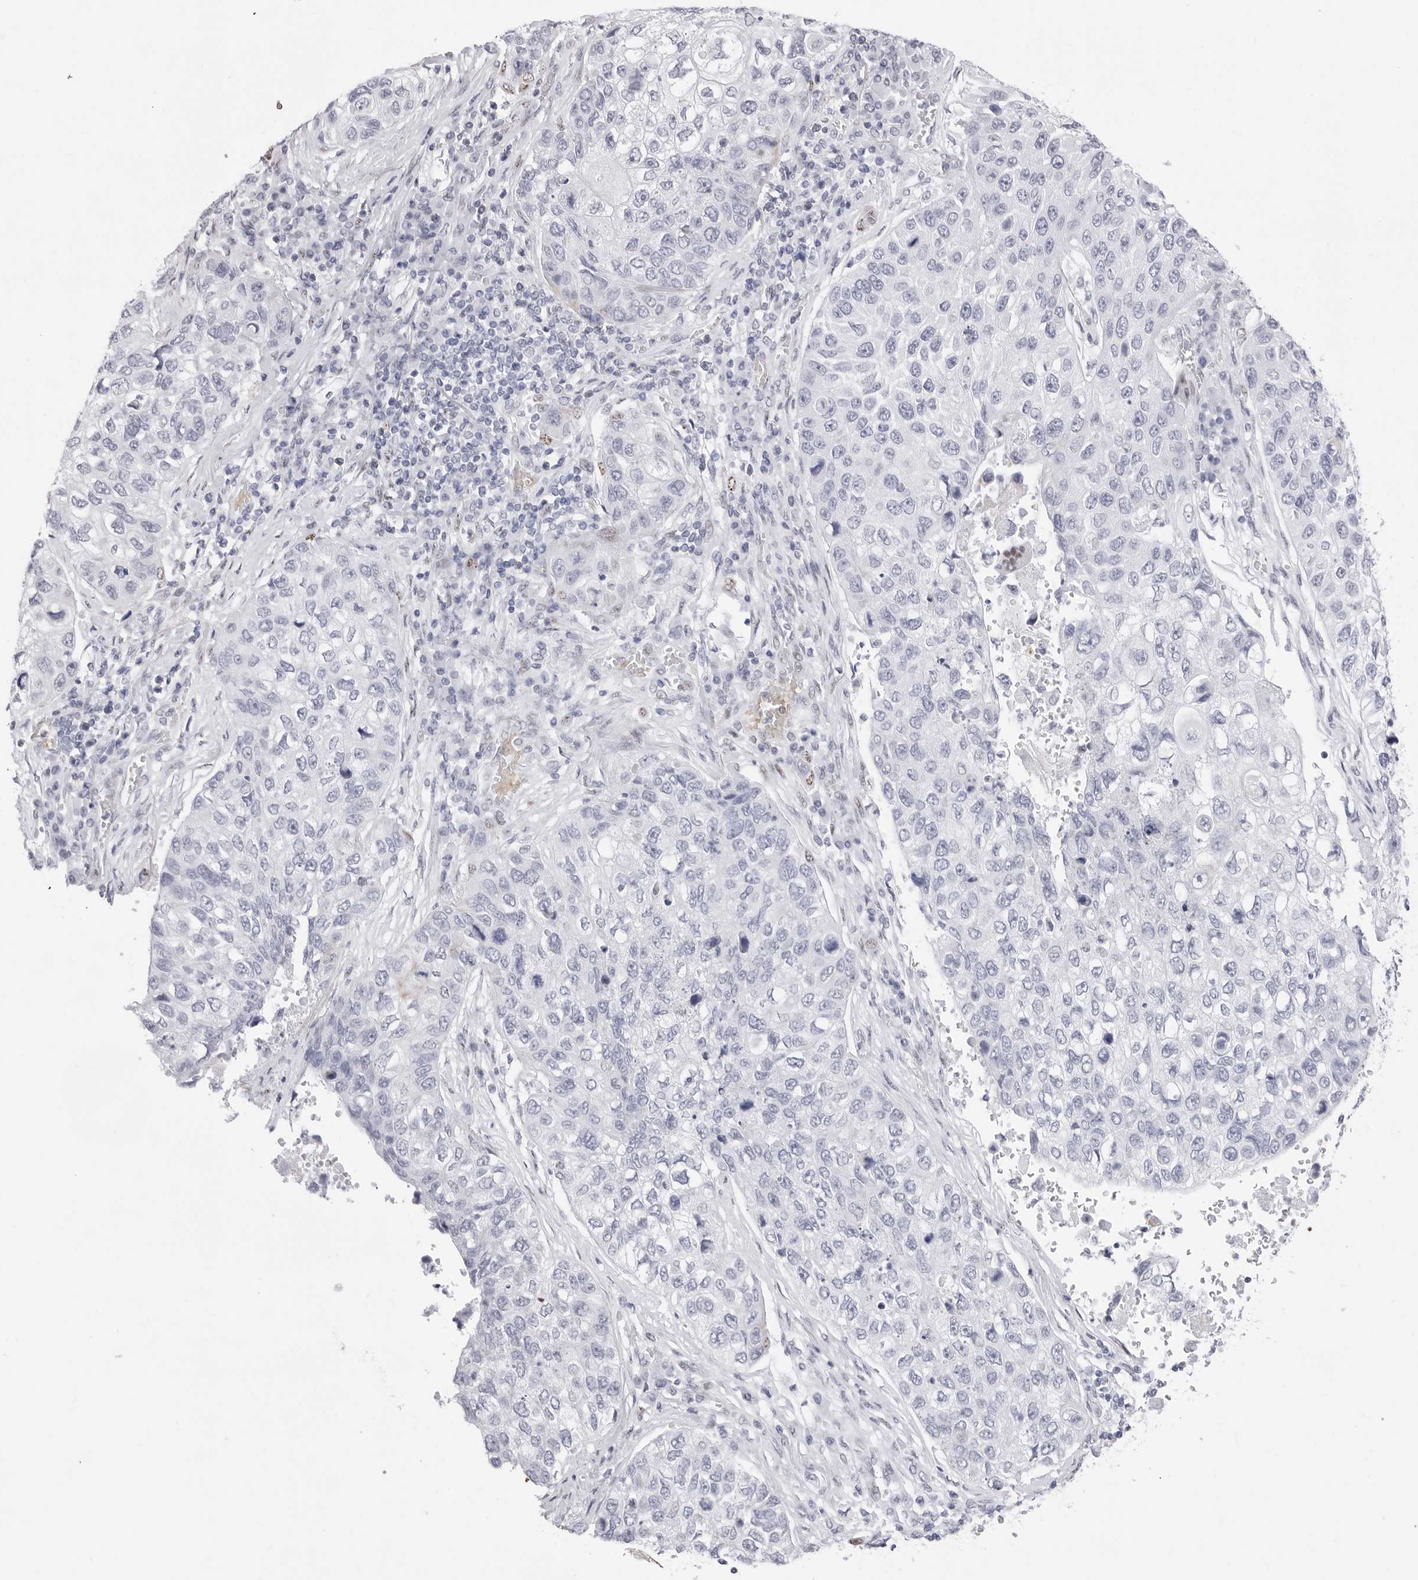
{"staining": {"intensity": "negative", "quantity": "none", "location": "none"}, "tissue": "lung cancer", "cell_type": "Tumor cells", "image_type": "cancer", "snomed": [{"axis": "morphology", "description": "Squamous cell carcinoma, NOS"}, {"axis": "topography", "description": "Lung"}], "caption": "Immunohistochemistry micrograph of neoplastic tissue: lung squamous cell carcinoma stained with DAB reveals no significant protein positivity in tumor cells.", "gene": "TSSK1B", "patient": {"sex": "male", "age": 61}}